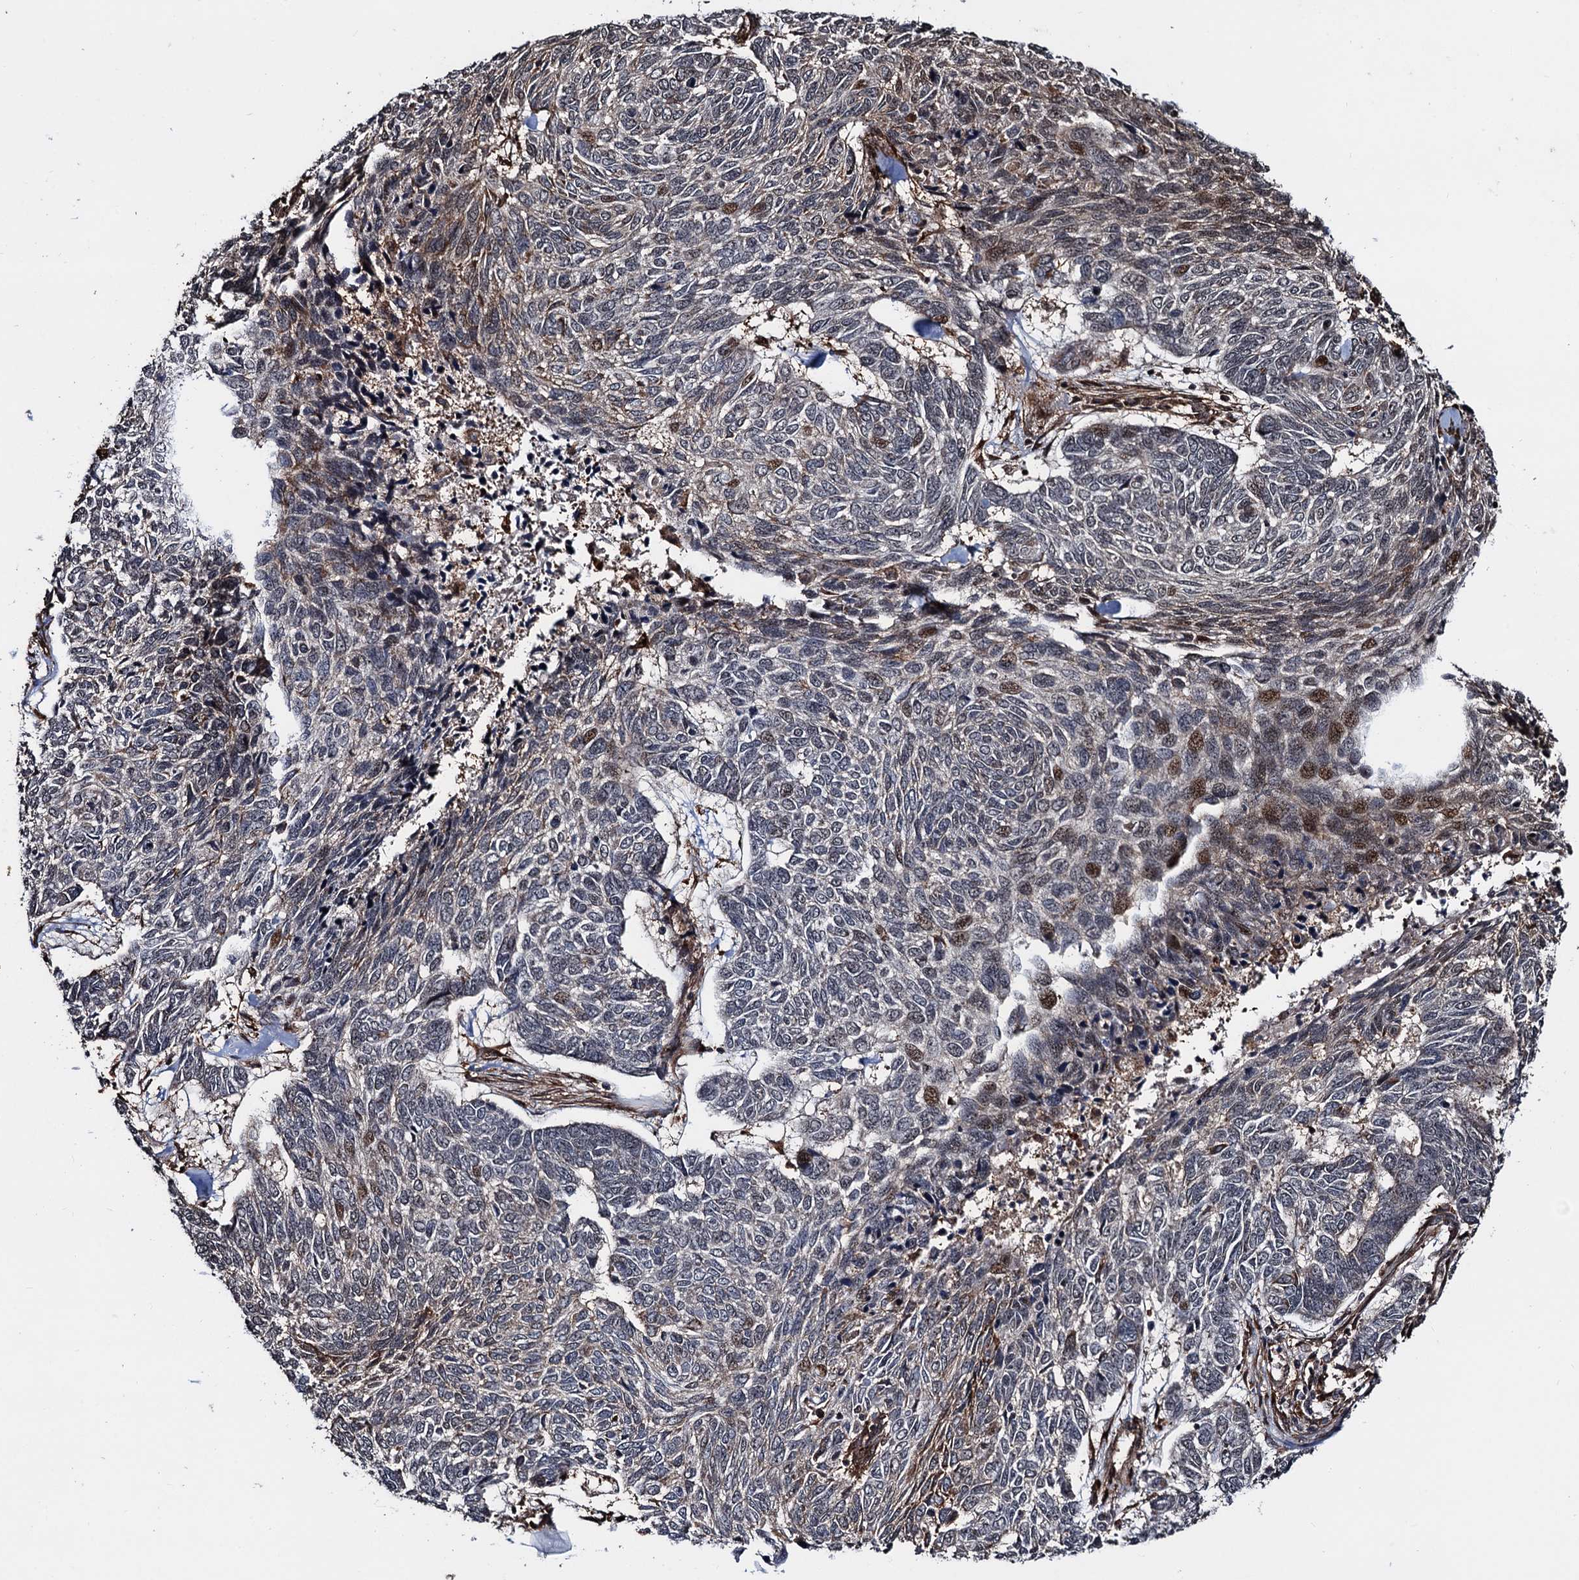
{"staining": {"intensity": "moderate", "quantity": "<25%", "location": "nuclear"}, "tissue": "skin cancer", "cell_type": "Tumor cells", "image_type": "cancer", "snomed": [{"axis": "morphology", "description": "Basal cell carcinoma"}, {"axis": "topography", "description": "Skin"}], "caption": "Tumor cells exhibit moderate nuclear staining in approximately <25% of cells in skin cancer (basal cell carcinoma).", "gene": "SNRNP25", "patient": {"sex": "female", "age": 65}}